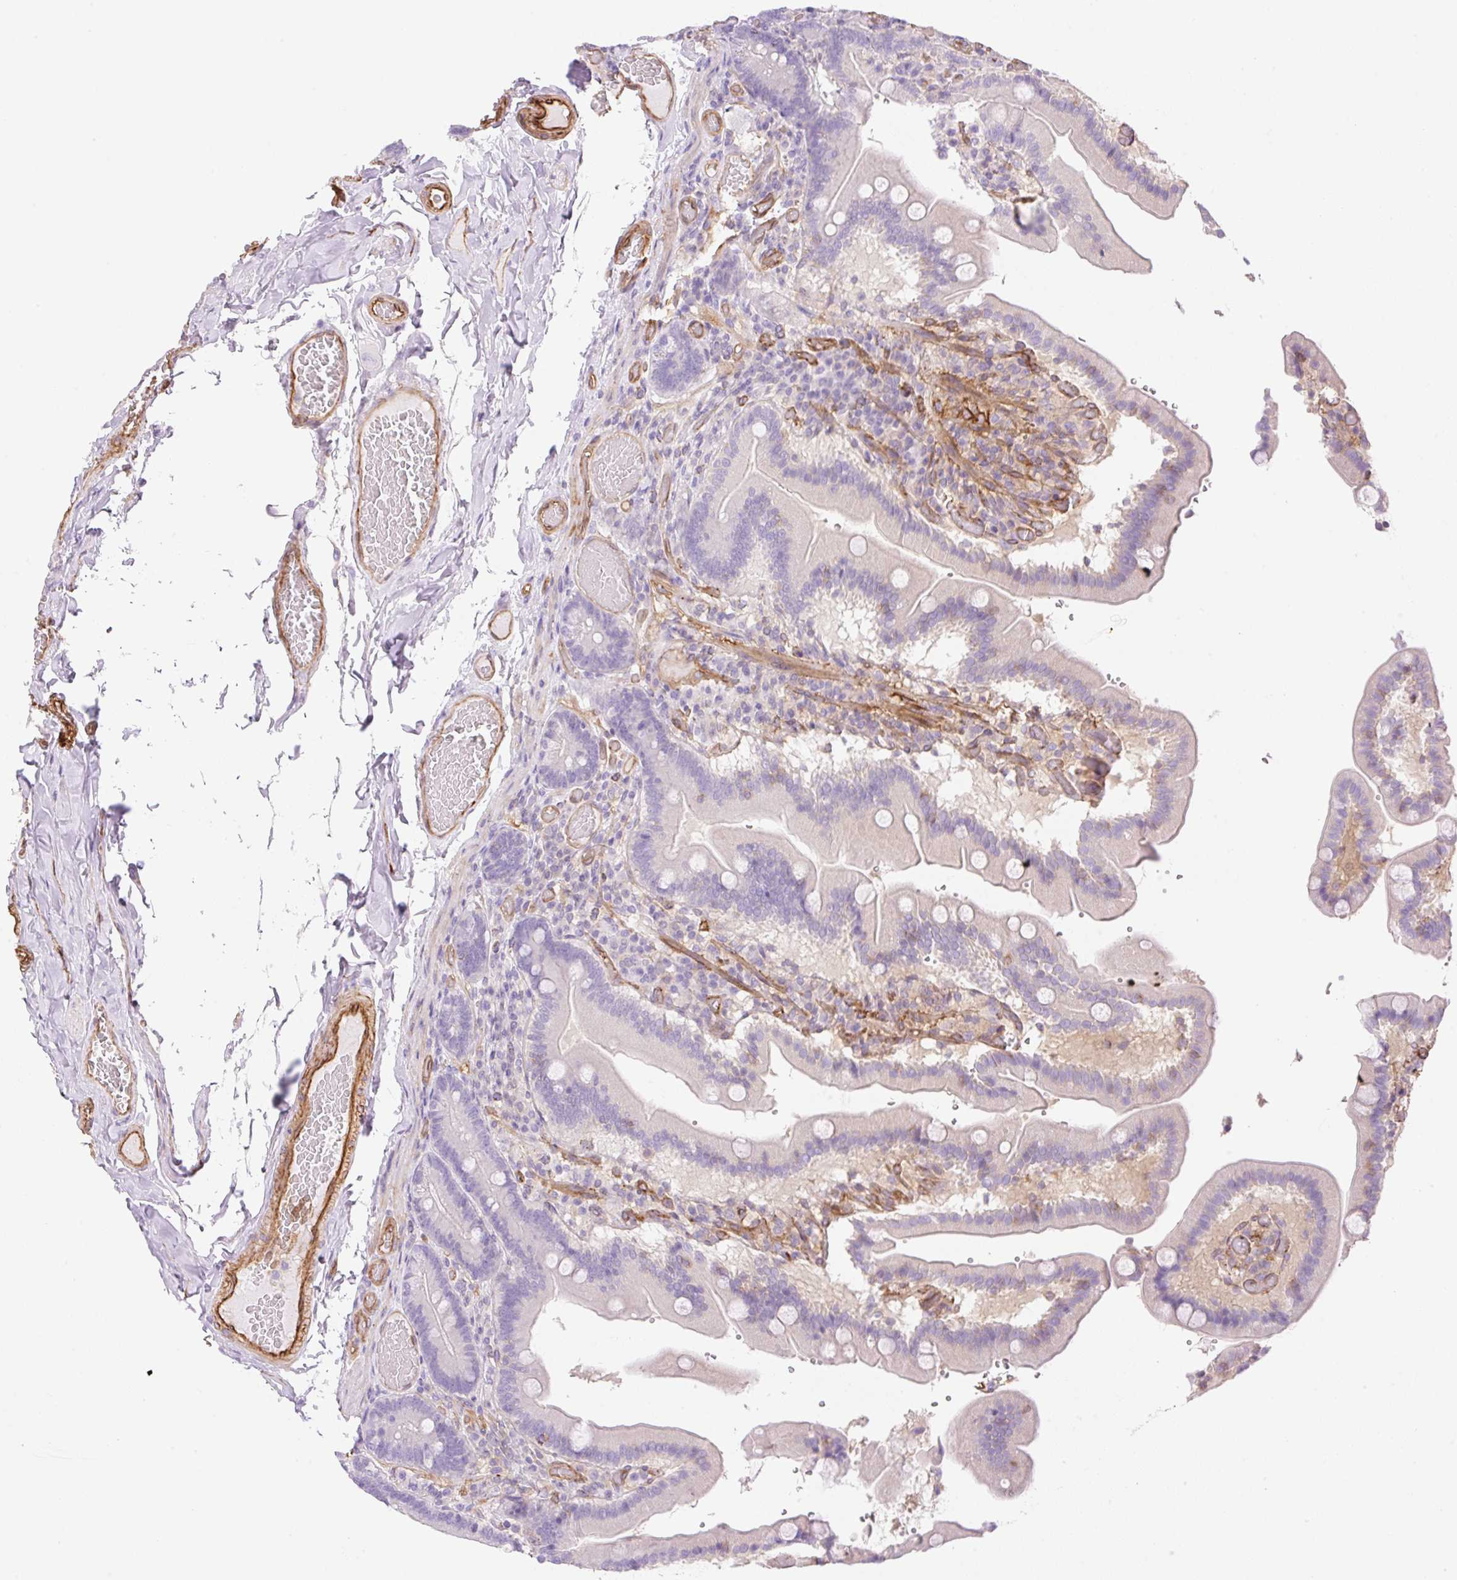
{"staining": {"intensity": "negative", "quantity": "none", "location": "none"}, "tissue": "duodenum", "cell_type": "Glandular cells", "image_type": "normal", "snomed": [{"axis": "morphology", "description": "Normal tissue, NOS"}, {"axis": "topography", "description": "Duodenum"}], "caption": "This is an immunohistochemistry photomicrograph of normal human duodenum. There is no staining in glandular cells.", "gene": "EHD1", "patient": {"sex": "female", "age": 62}}